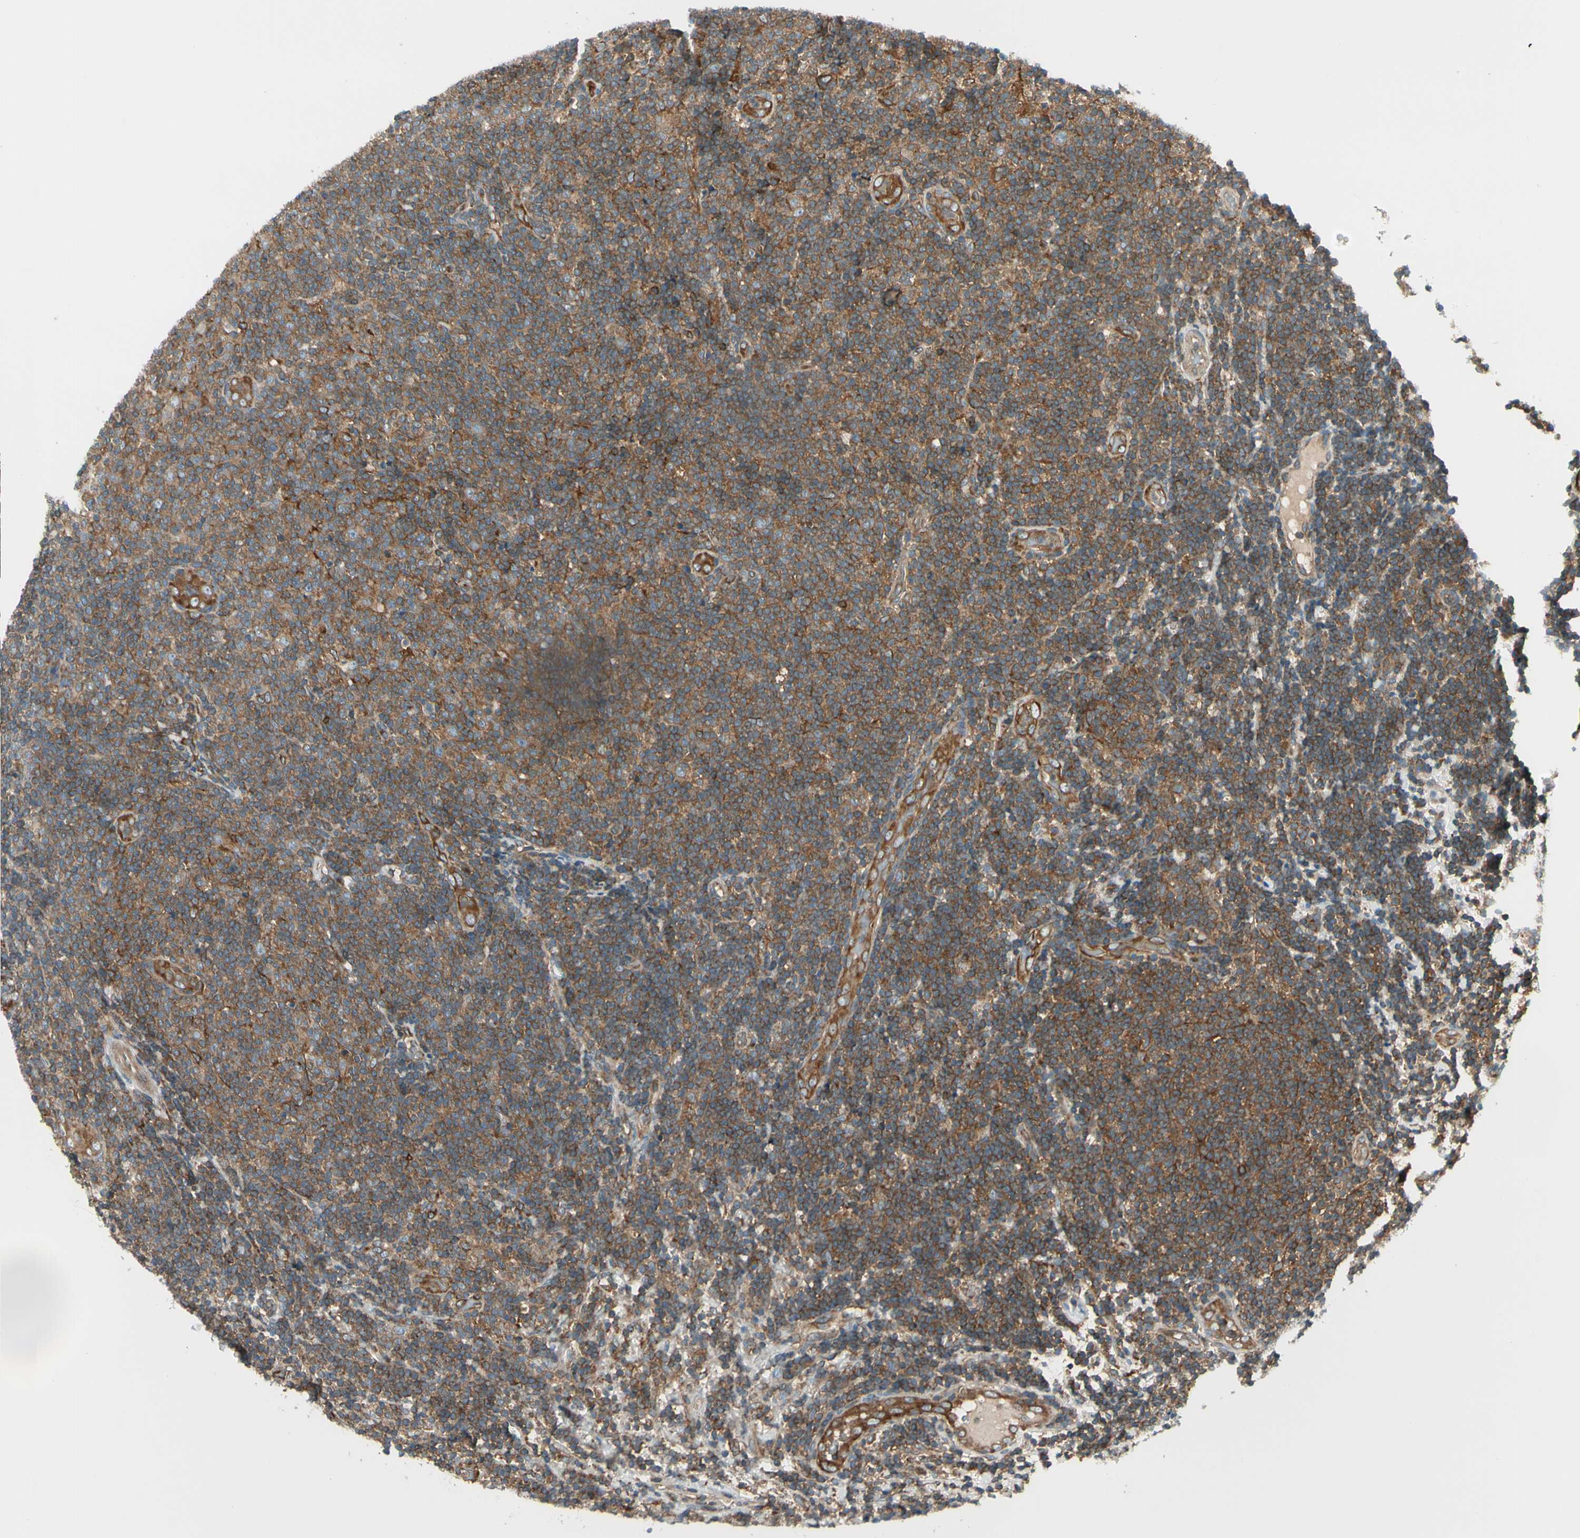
{"staining": {"intensity": "moderate", "quantity": ">75%", "location": "cytoplasmic/membranous"}, "tissue": "lymphoma", "cell_type": "Tumor cells", "image_type": "cancer", "snomed": [{"axis": "morphology", "description": "Malignant lymphoma, non-Hodgkin's type, Low grade"}, {"axis": "topography", "description": "Lymph node"}], "caption": "Immunohistochemical staining of human lymphoma shows medium levels of moderate cytoplasmic/membranous protein positivity in about >75% of tumor cells.", "gene": "TRIO", "patient": {"sex": "male", "age": 83}}